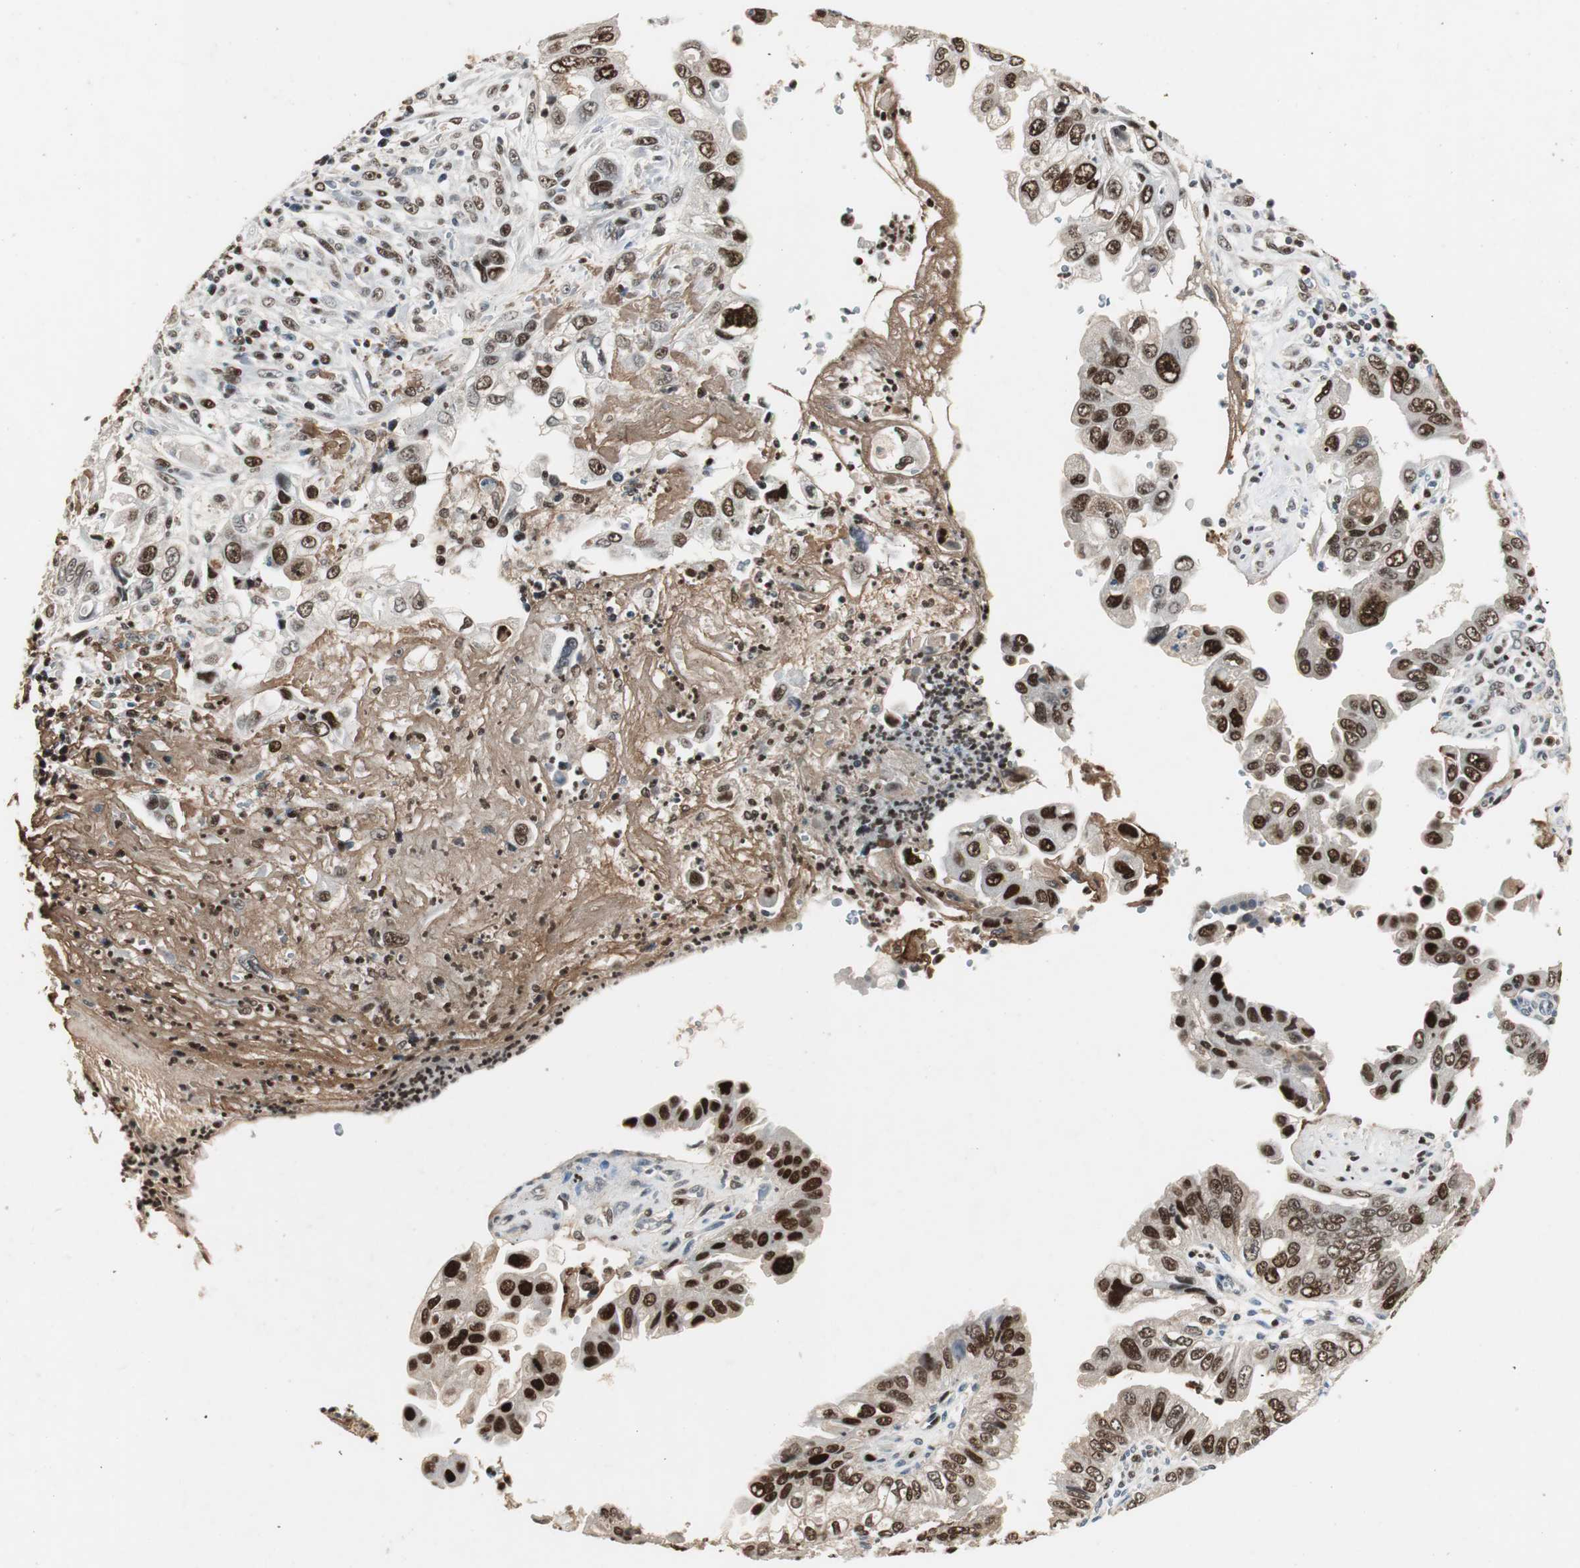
{"staining": {"intensity": "strong", "quantity": "25%-75%", "location": "nuclear"}, "tissue": "pancreatic cancer", "cell_type": "Tumor cells", "image_type": "cancer", "snomed": [{"axis": "morphology", "description": "Normal tissue, NOS"}, {"axis": "topography", "description": "Lymph node"}], "caption": "There is high levels of strong nuclear expression in tumor cells of pancreatic cancer, as demonstrated by immunohistochemical staining (brown color).", "gene": "FEN1", "patient": {"sex": "male", "age": 50}}